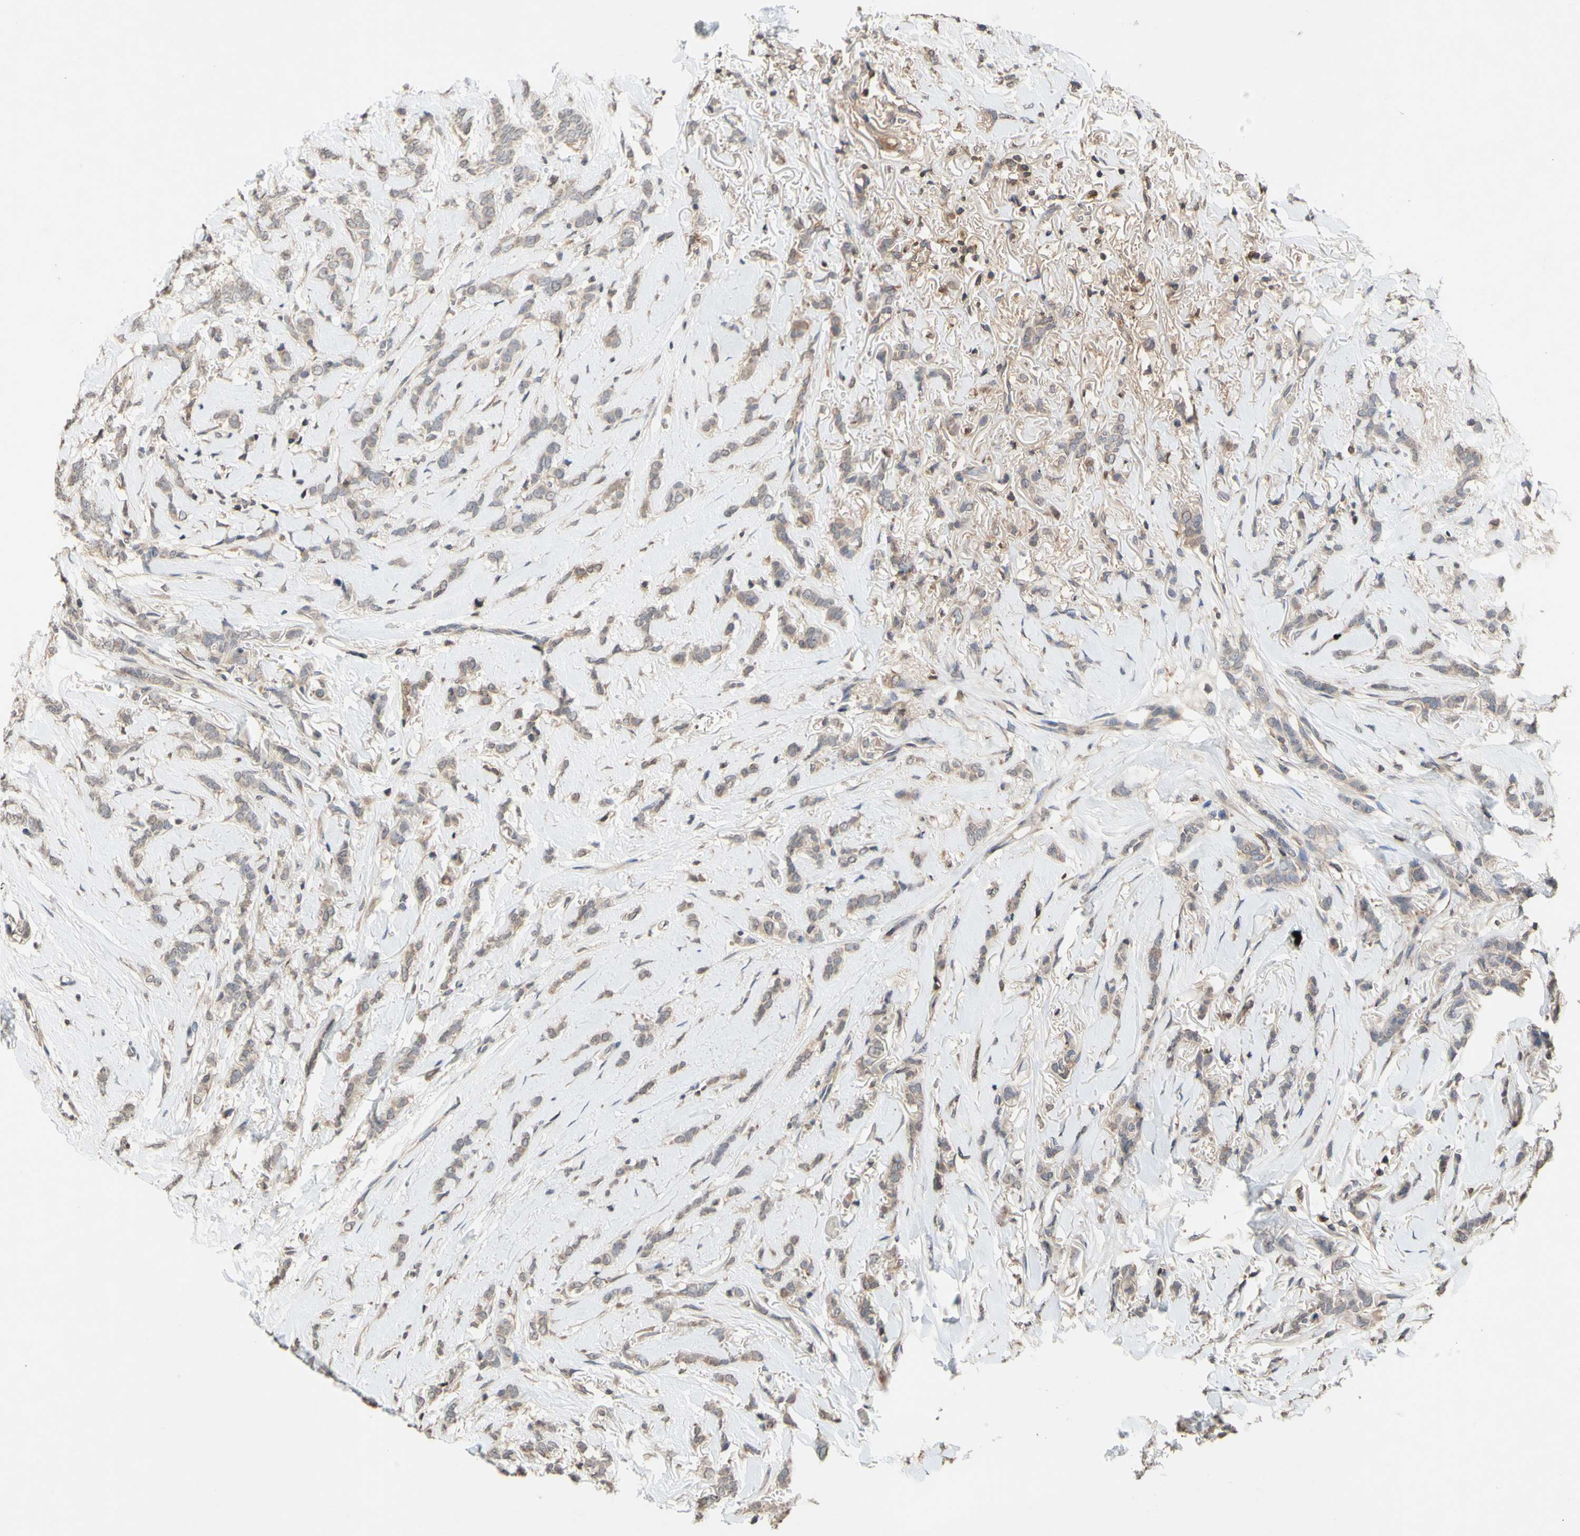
{"staining": {"intensity": "weak", "quantity": ">75%", "location": "cytoplasmic/membranous"}, "tissue": "breast cancer", "cell_type": "Tumor cells", "image_type": "cancer", "snomed": [{"axis": "morphology", "description": "Lobular carcinoma"}, {"axis": "topography", "description": "Skin"}, {"axis": "topography", "description": "Breast"}], "caption": "DAB immunohistochemical staining of human breast cancer (lobular carcinoma) reveals weak cytoplasmic/membranous protein staining in approximately >75% of tumor cells.", "gene": "NECTIN3", "patient": {"sex": "female", "age": 46}}